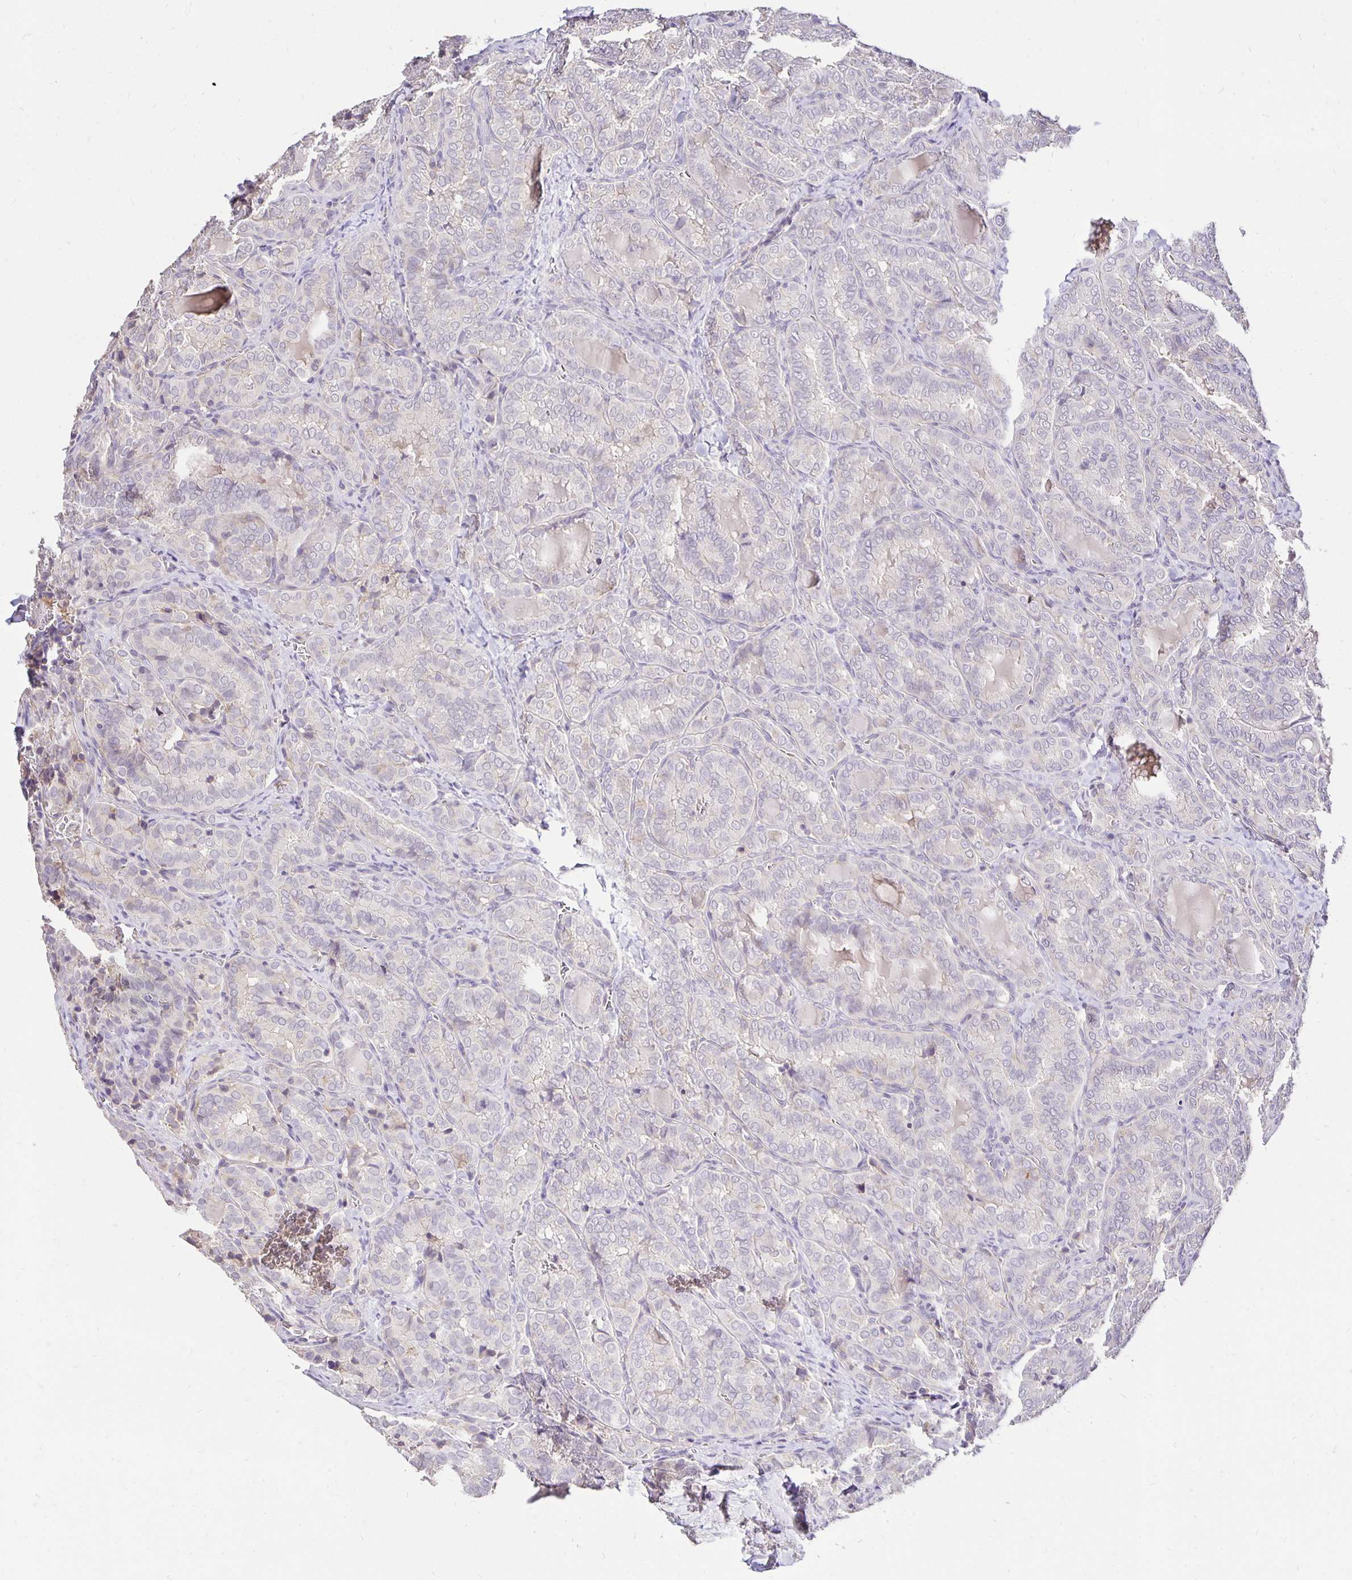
{"staining": {"intensity": "negative", "quantity": "none", "location": "none"}, "tissue": "thyroid cancer", "cell_type": "Tumor cells", "image_type": "cancer", "snomed": [{"axis": "morphology", "description": "Papillary adenocarcinoma, NOS"}, {"axis": "topography", "description": "Thyroid gland"}], "caption": "This is a micrograph of immunohistochemistry staining of thyroid papillary adenocarcinoma, which shows no staining in tumor cells. The staining is performed using DAB brown chromogen with nuclei counter-stained in using hematoxylin.", "gene": "PNPLA3", "patient": {"sex": "female", "age": 30}}